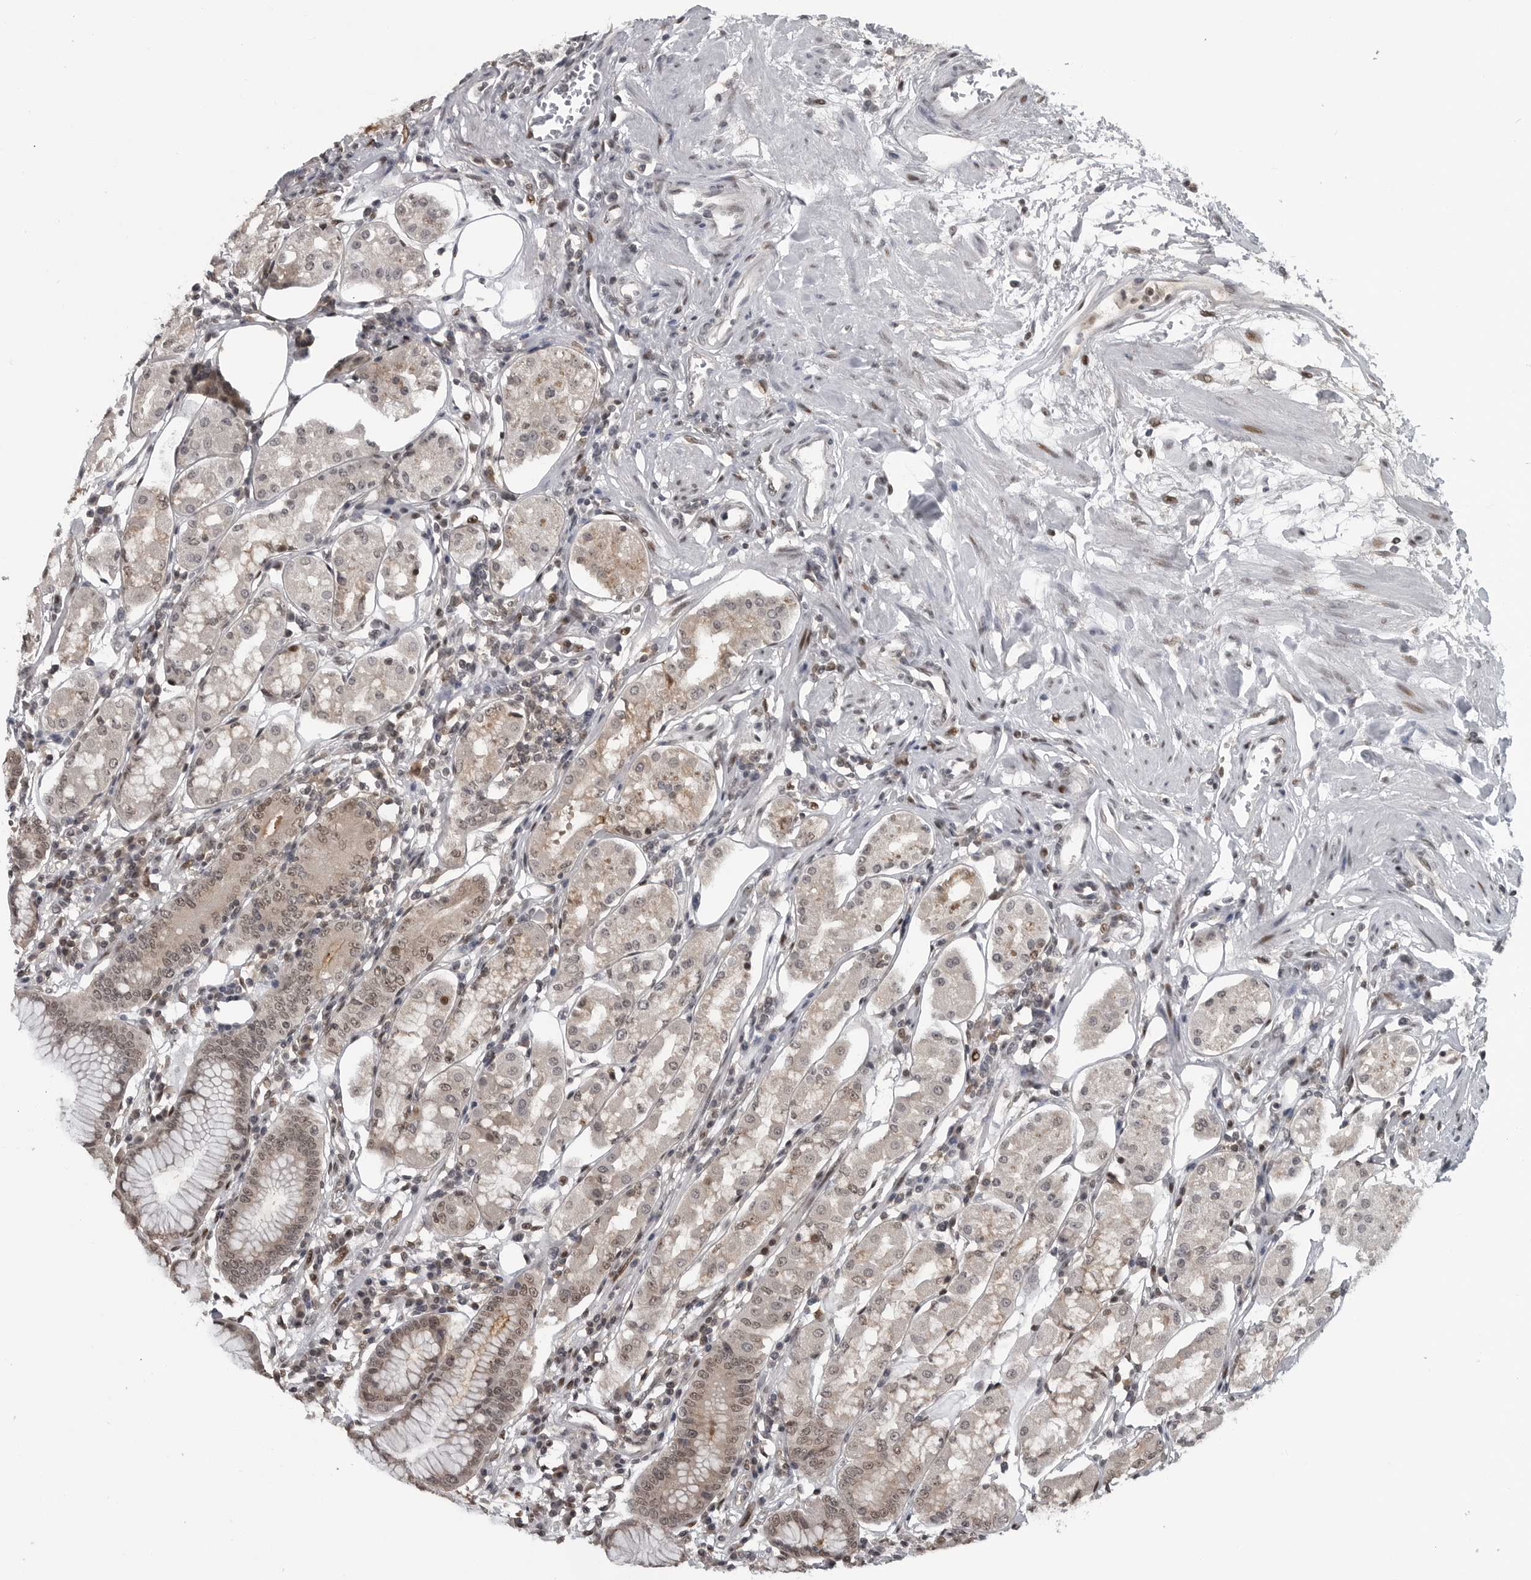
{"staining": {"intensity": "weak", "quantity": "25%-75%", "location": "cytoplasmic/membranous,nuclear"}, "tissue": "stomach", "cell_type": "Glandular cells", "image_type": "normal", "snomed": [{"axis": "morphology", "description": "Normal tissue, NOS"}, {"axis": "topography", "description": "Stomach"}, {"axis": "topography", "description": "Stomach, lower"}], "caption": "Glandular cells display weak cytoplasmic/membranous,nuclear positivity in approximately 25%-75% of cells in benign stomach.", "gene": "C8orf58", "patient": {"sex": "female", "age": 56}}